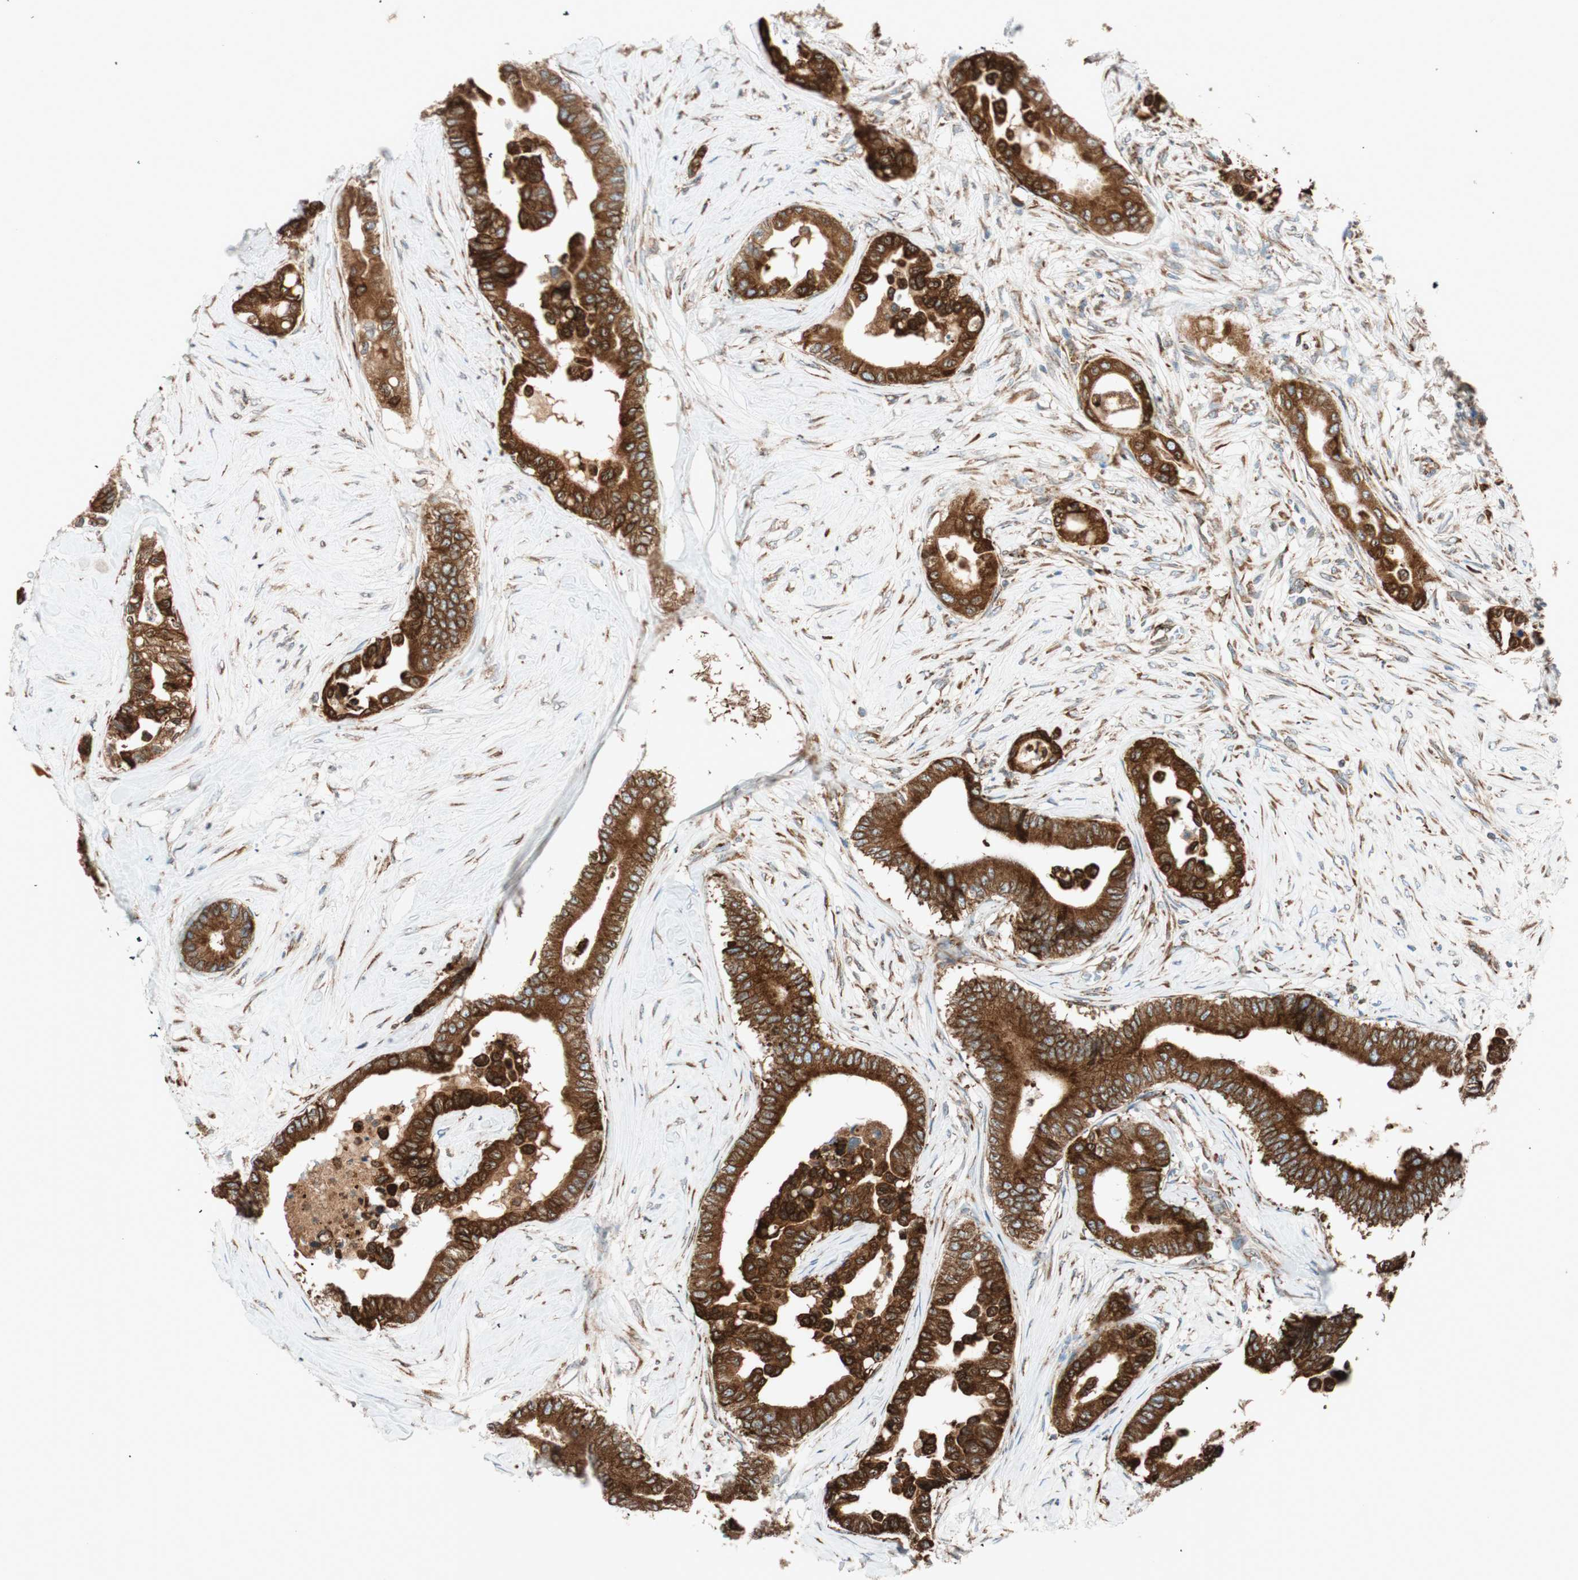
{"staining": {"intensity": "strong", "quantity": ">75%", "location": "cytoplasmic/membranous"}, "tissue": "colorectal cancer", "cell_type": "Tumor cells", "image_type": "cancer", "snomed": [{"axis": "morphology", "description": "Normal tissue, NOS"}, {"axis": "morphology", "description": "Adenocarcinoma, NOS"}, {"axis": "topography", "description": "Colon"}], "caption": "IHC of human colorectal cancer (adenocarcinoma) displays high levels of strong cytoplasmic/membranous expression in approximately >75% of tumor cells.", "gene": "PRKCSH", "patient": {"sex": "male", "age": 82}}